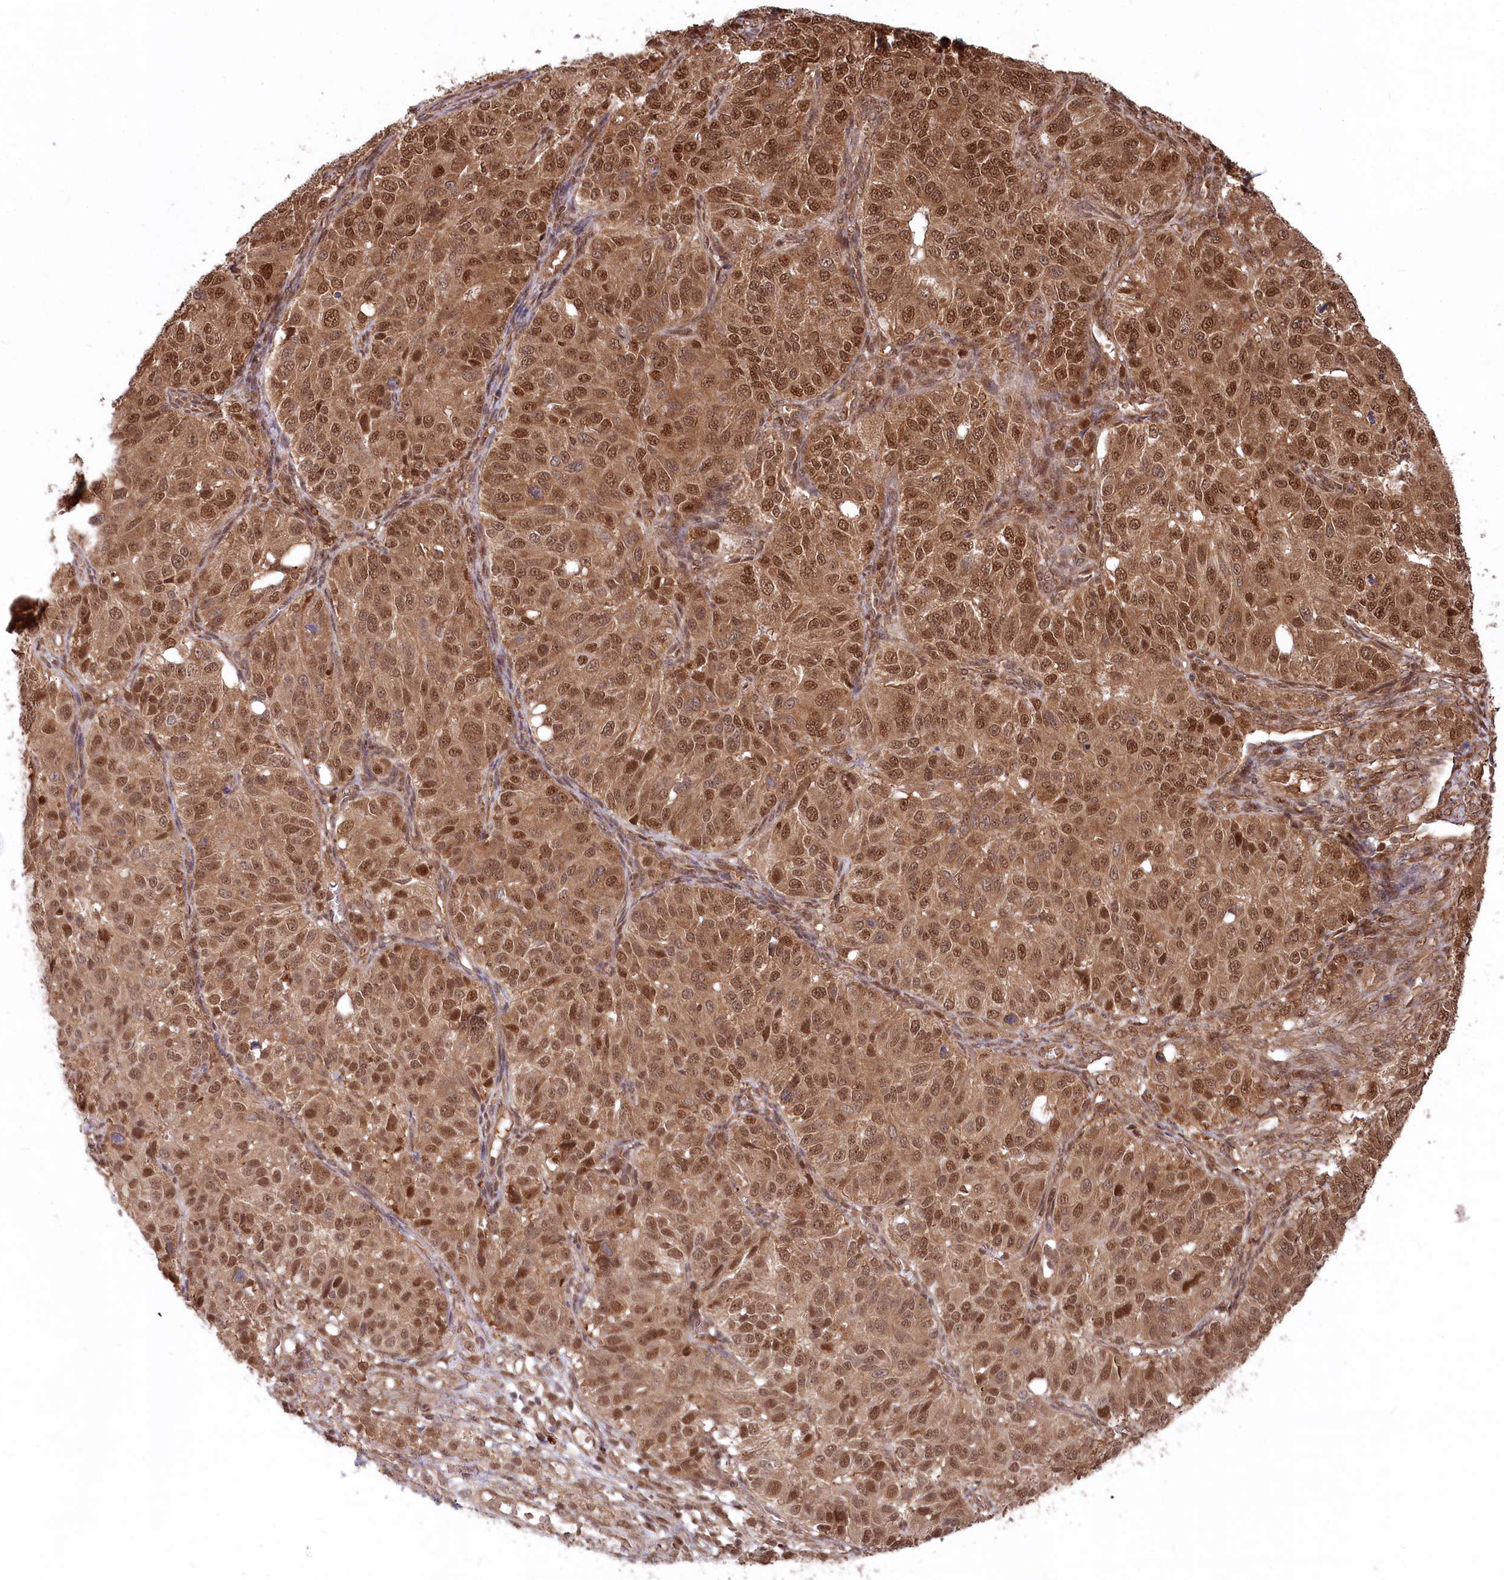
{"staining": {"intensity": "strong", "quantity": ">75%", "location": "cytoplasmic/membranous,nuclear"}, "tissue": "ovarian cancer", "cell_type": "Tumor cells", "image_type": "cancer", "snomed": [{"axis": "morphology", "description": "Carcinoma, endometroid"}, {"axis": "topography", "description": "Ovary"}], "caption": "Ovarian endometroid carcinoma stained with a brown dye exhibits strong cytoplasmic/membranous and nuclear positive staining in about >75% of tumor cells.", "gene": "PSMA1", "patient": {"sex": "female", "age": 51}}